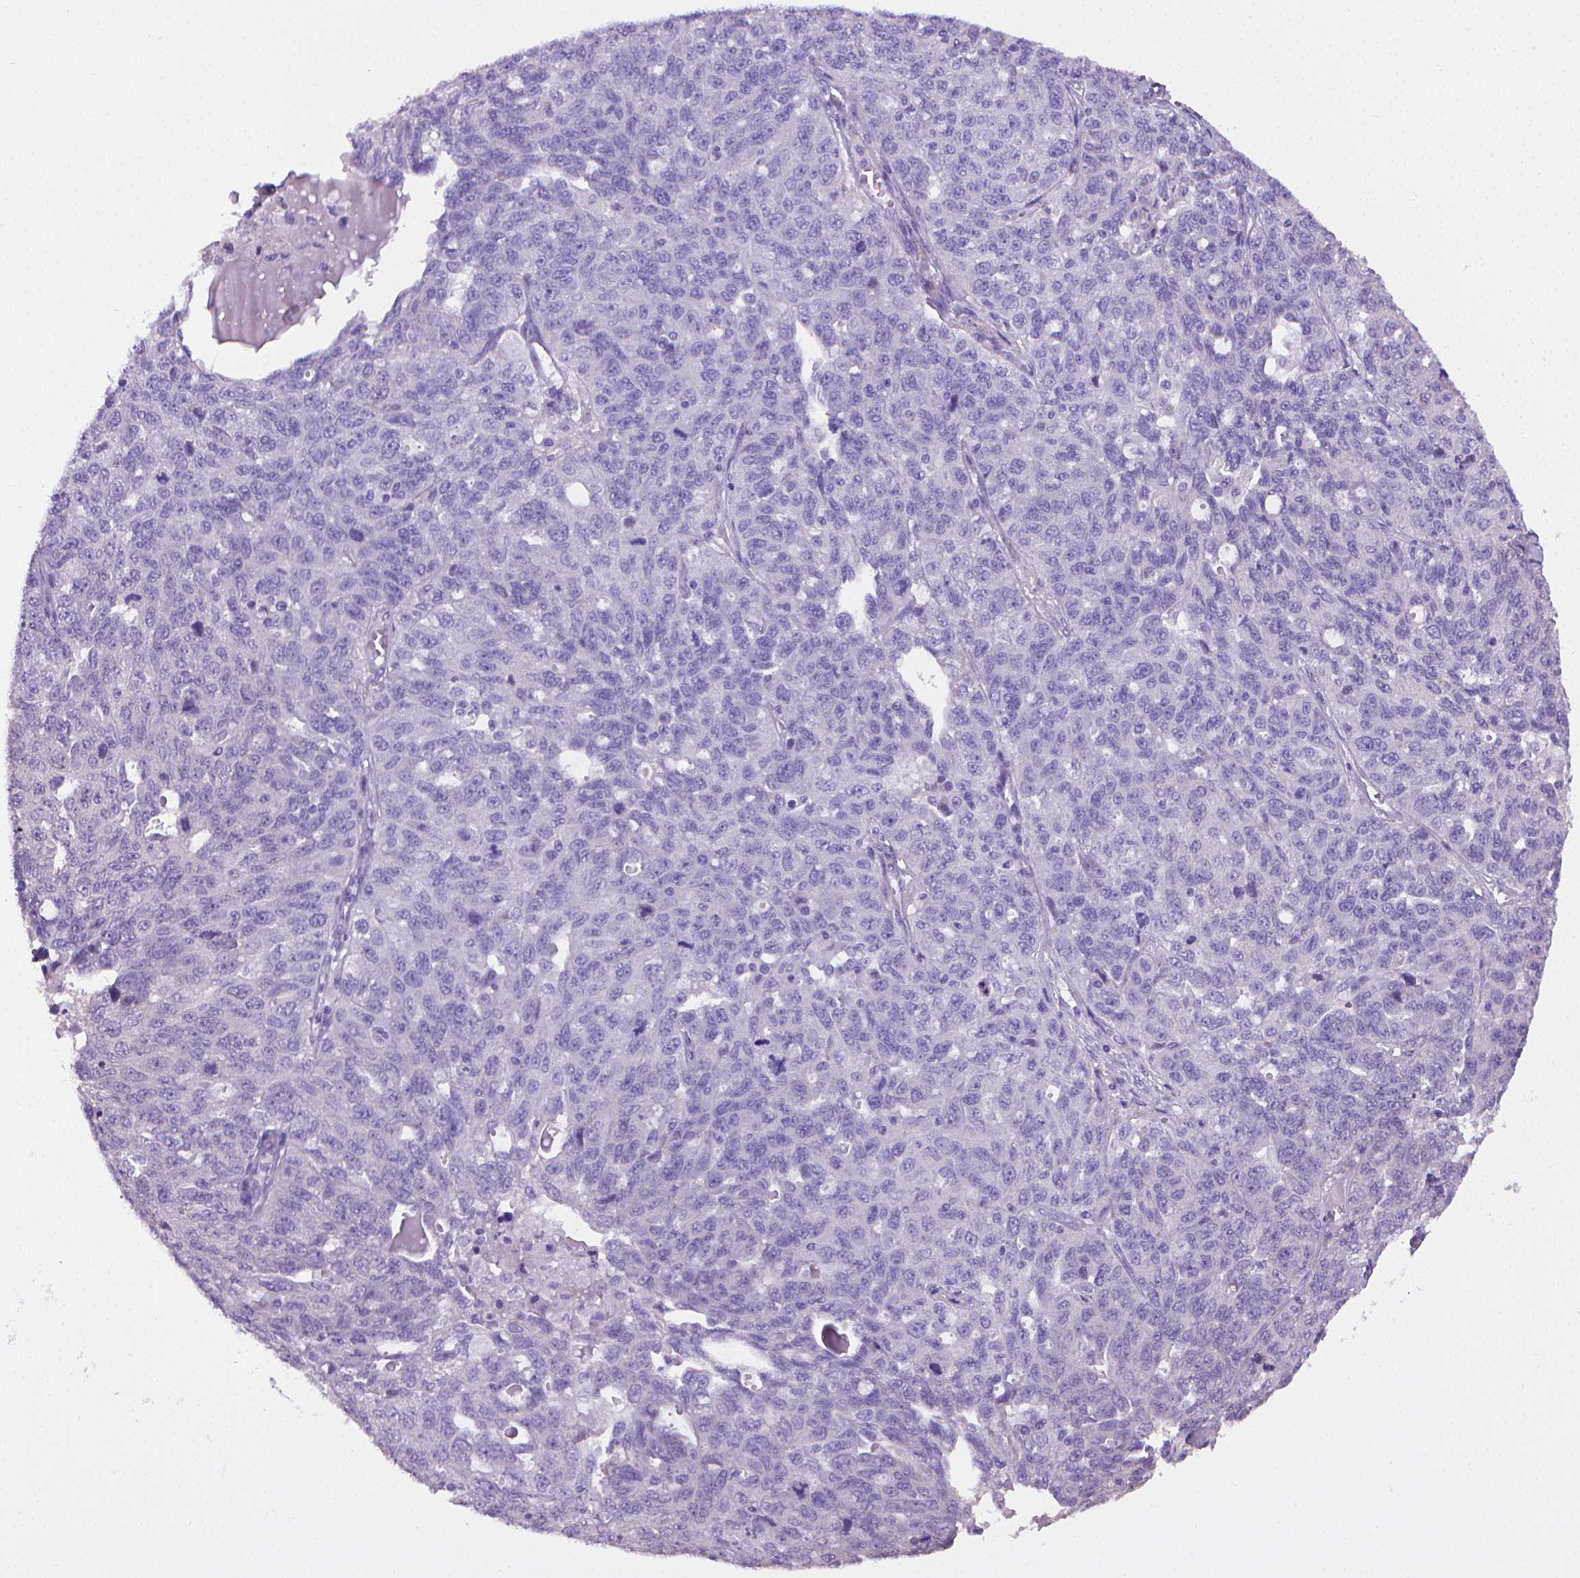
{"staining": {"intensity": "negative", "quantity": "none", "location": "none"}, "tissue": "ovarian cancer", "cell_type": "Tumor cells", "image_type": "cancer", "snomed": [{"axis": "morphology", "description": "Cystadenocarcinoma, serous, NOS"}, {"axis": "topography", "description": "Ovary"}], "caption": "This image is of ovarian cancer stained with immunohistochemistry to label a protein in brown with the nuclei are counter-stained blue. There is no positivity in tumor cells.", "gene": "PNMA2", "patient": {"sex": "female", "age": 71}}